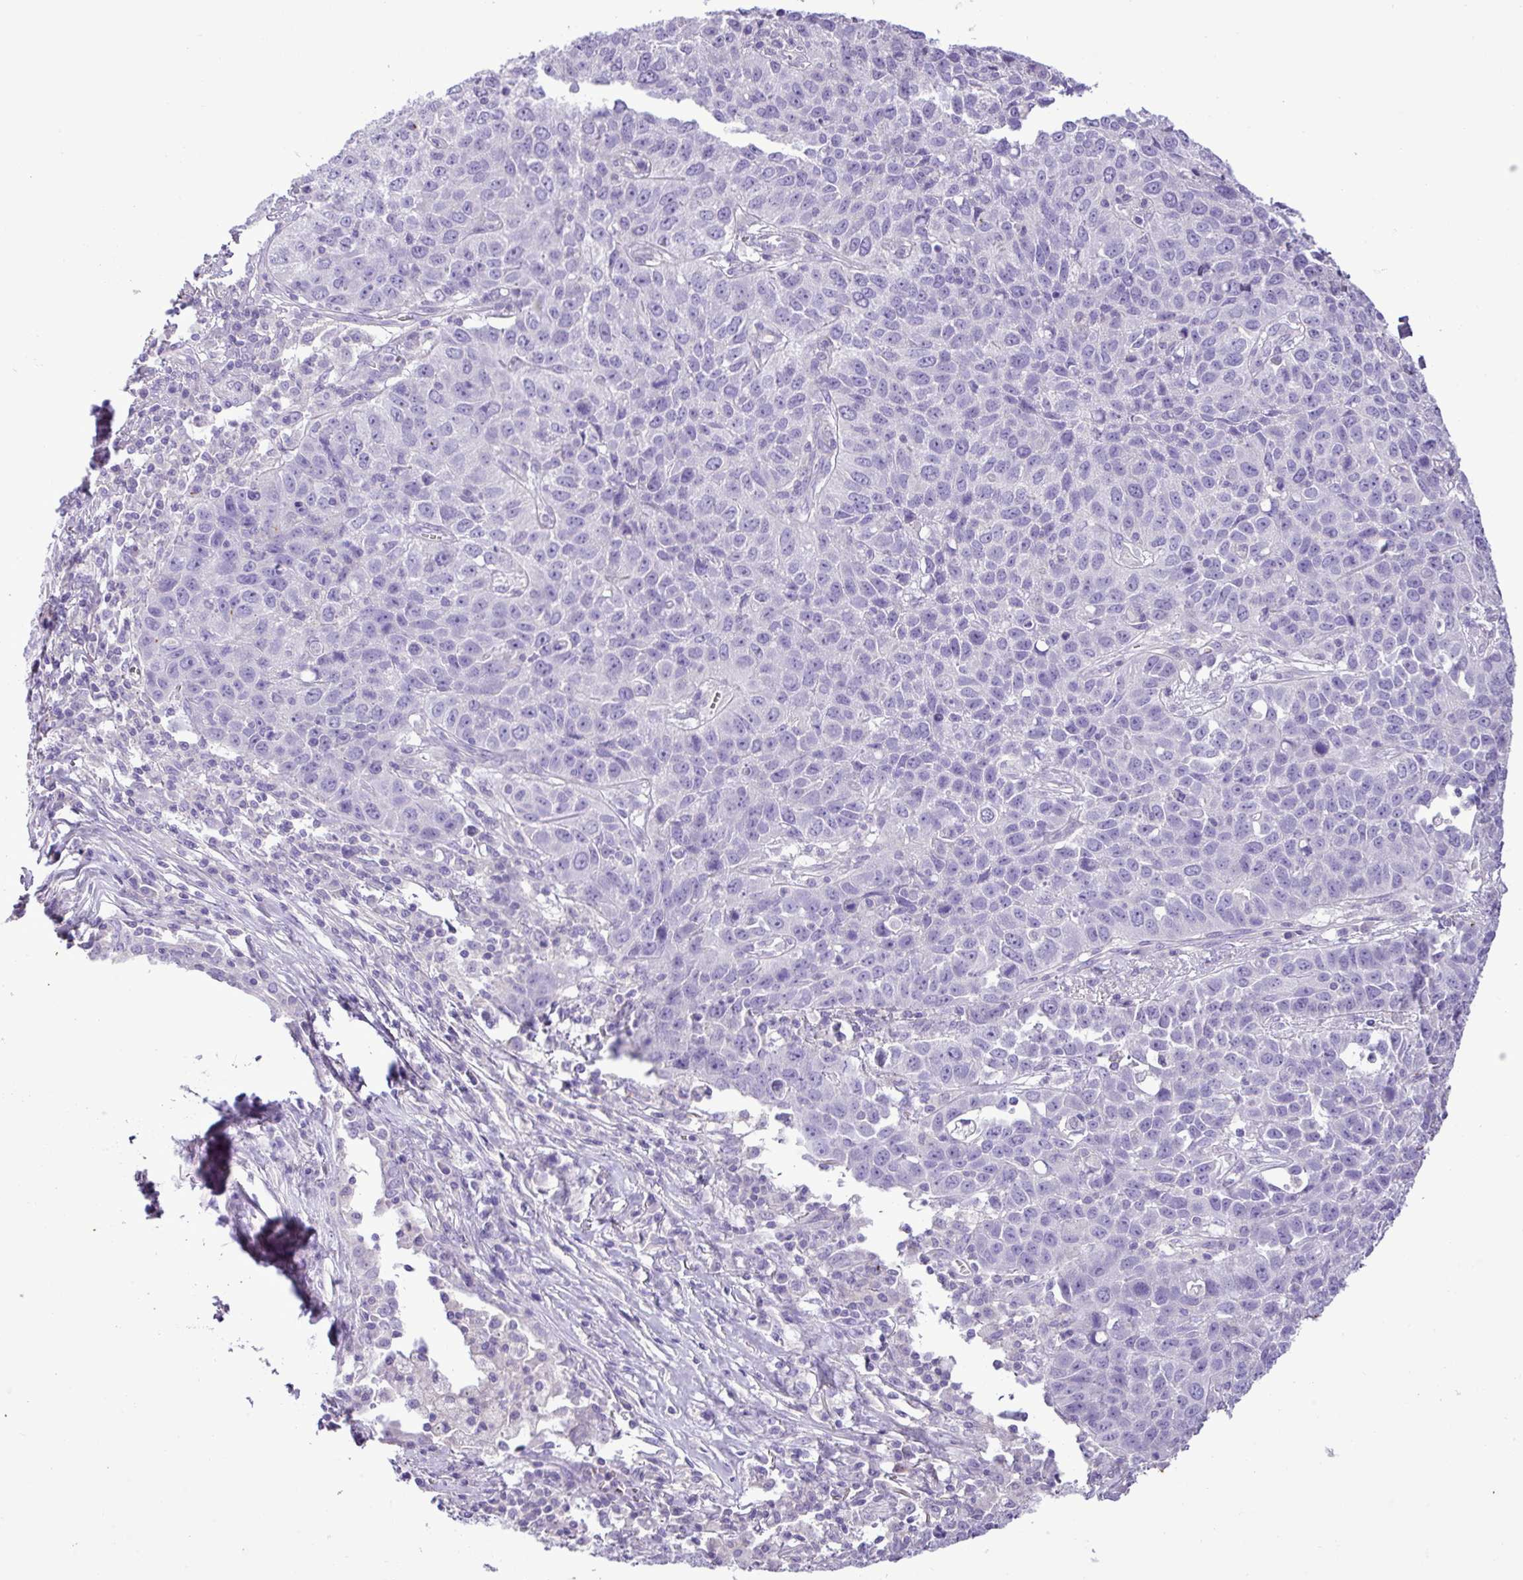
{"staining": {"intensity": "negative", "quantity": "none", "location": "none"}, "tissue": "lung cancer", "cell_type": "Tumor cells", "image_type": "cancer", "snomed": [{"axis": "morphology", "description": "Squamous cell carcinoma, NOS"}, {"axis": "topography", "description": "Lung"}], "caption": "Lung squamous cell carcinoma was stained to show a protein in brown. There is no significant positivity in tumor cells.", "gene": "ZNF334", "patient": {"sex": "male", "age": 76}}